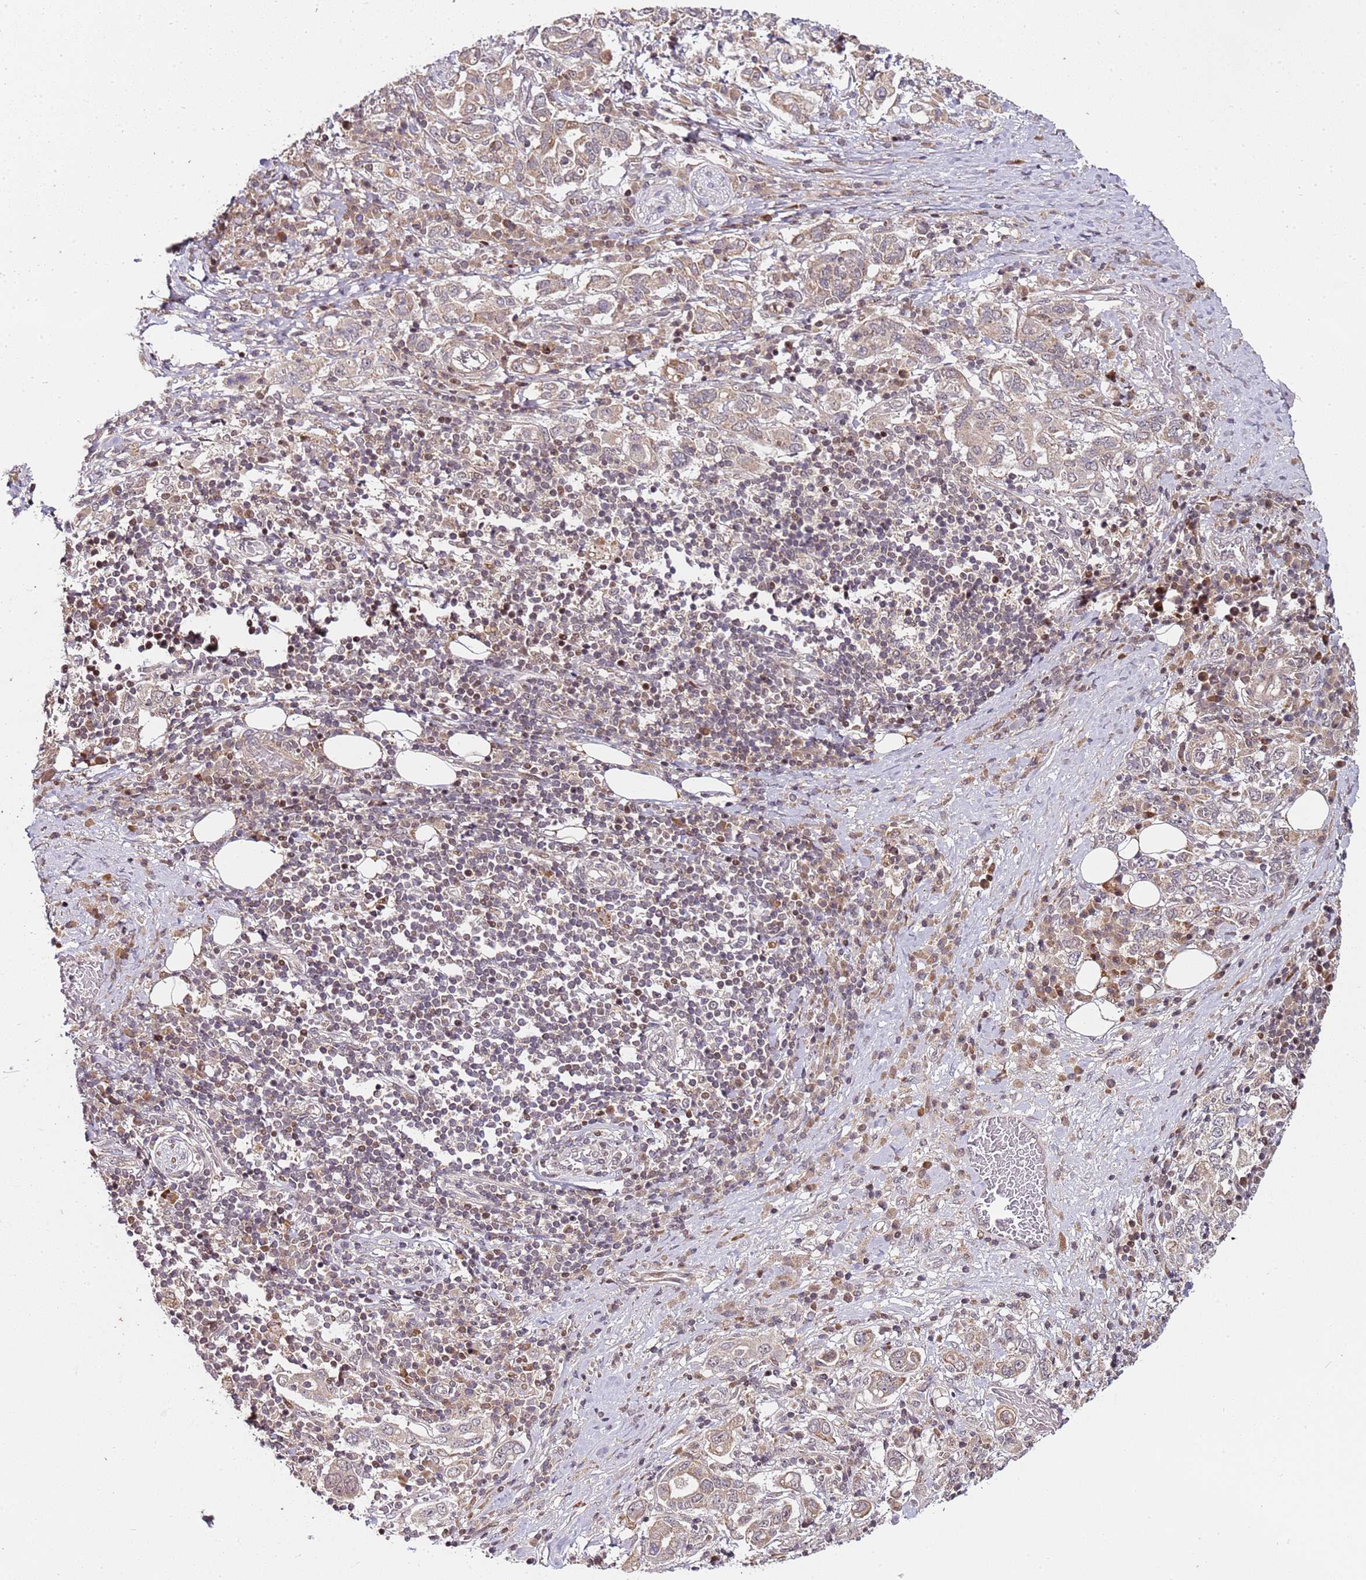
{"staining": {"intensity": "moderate", "quantity": ">75%", "location": "cytoplasmic/membranous"}, "tissue": "stomach cancer", "cell_type": "Tumor cells", "image_type": "cancer", "snomed": [{"axis": "morphology", "description": "Adenocarcinoma, NOS"}, {"axis": "topography", "description": "Stomach, upper"}, {"axis": "topography", "description": "Stomach"}], "caption": "There is medium levels of moderate cytoplasmic/membranous staining in tumor cells of adenocarcinoma (stomach), as demonstrated by immunohistochemical staining (brown color).", "gene": "EDC3", "patient": {"sex": "male", "age": 62}}